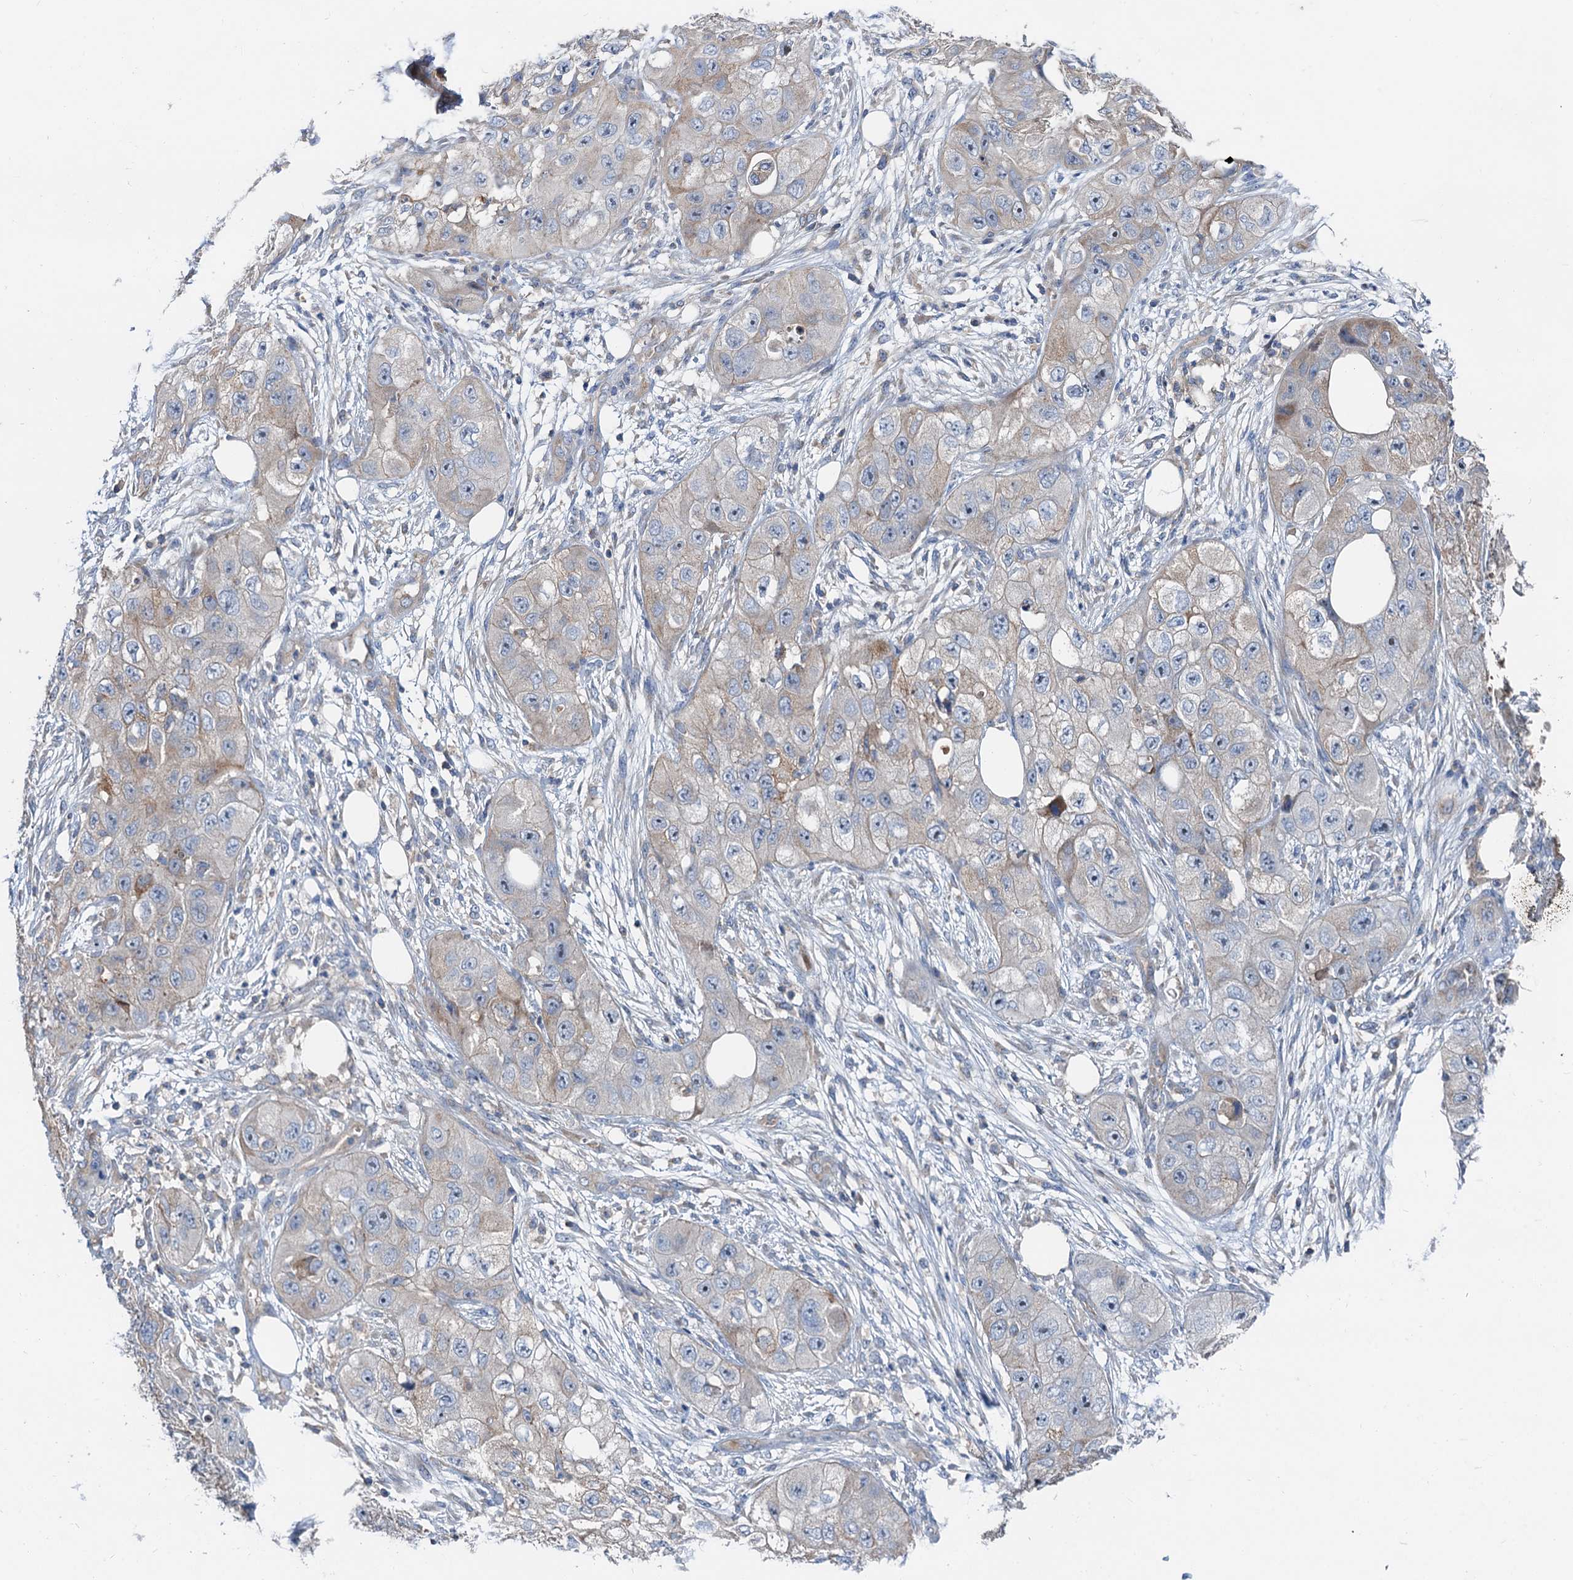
{"staining": {"intensity": "weak", "quantity": "<25%", "location": "cytoplasmic/membranous"}, "tissue": "skin cancer", "cell_type": "Tumor cells", "image_type": "cancer", "snomed": [{"axis": "morphology", "description": "Squamous cell carcinoma, NOS"}, {"axis": "topography", "description": "Skin"}, {"axis": "topography", "description": "Subcutis"}], "caption": "Protein analysis of squamous cell carcinoma (skin) exhibits no significant staining in tumor cells.", "gene": "ANKRD26", "patient": {"sex": "male", "age": 73}}